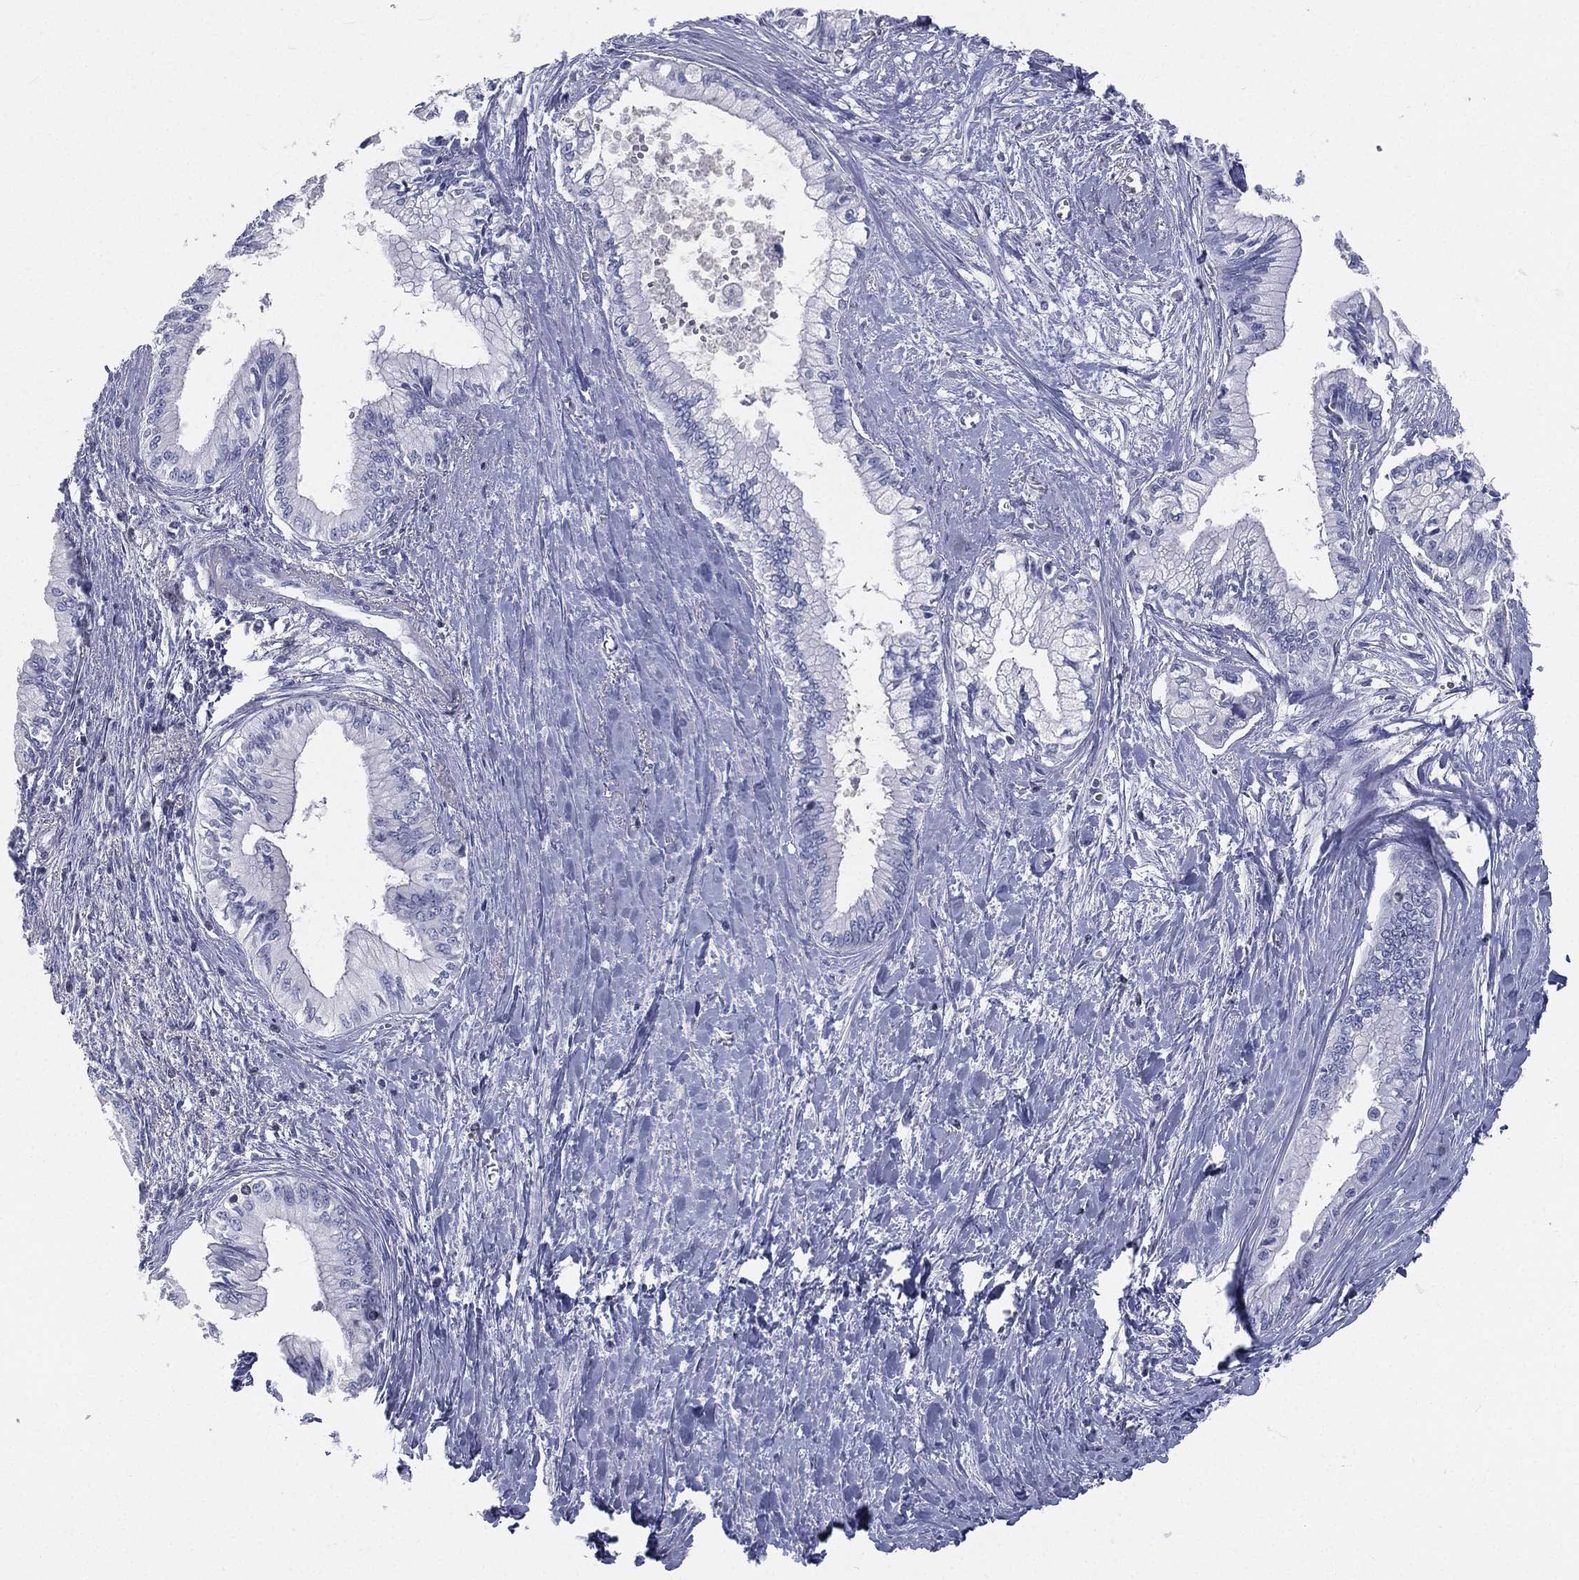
{"staining": {"intensity": "negative", "quantity": "none", "location": "none"}, "tissue": "pancreatic cancer", "cell_type": "Tumor cells", "image_type": "cancer", "snomed": [{"axis": "morphology", "description": "Adenocarcinoma, NOS"}, {"axis": "topography", "description": "Pancreas"}], "caption": "Pancreatic cancer stained for a protein using immunohistochemistry shows no expression tumor cells.", "gene": "CD3D", "patient": {"sex": "female", "age": 61}}